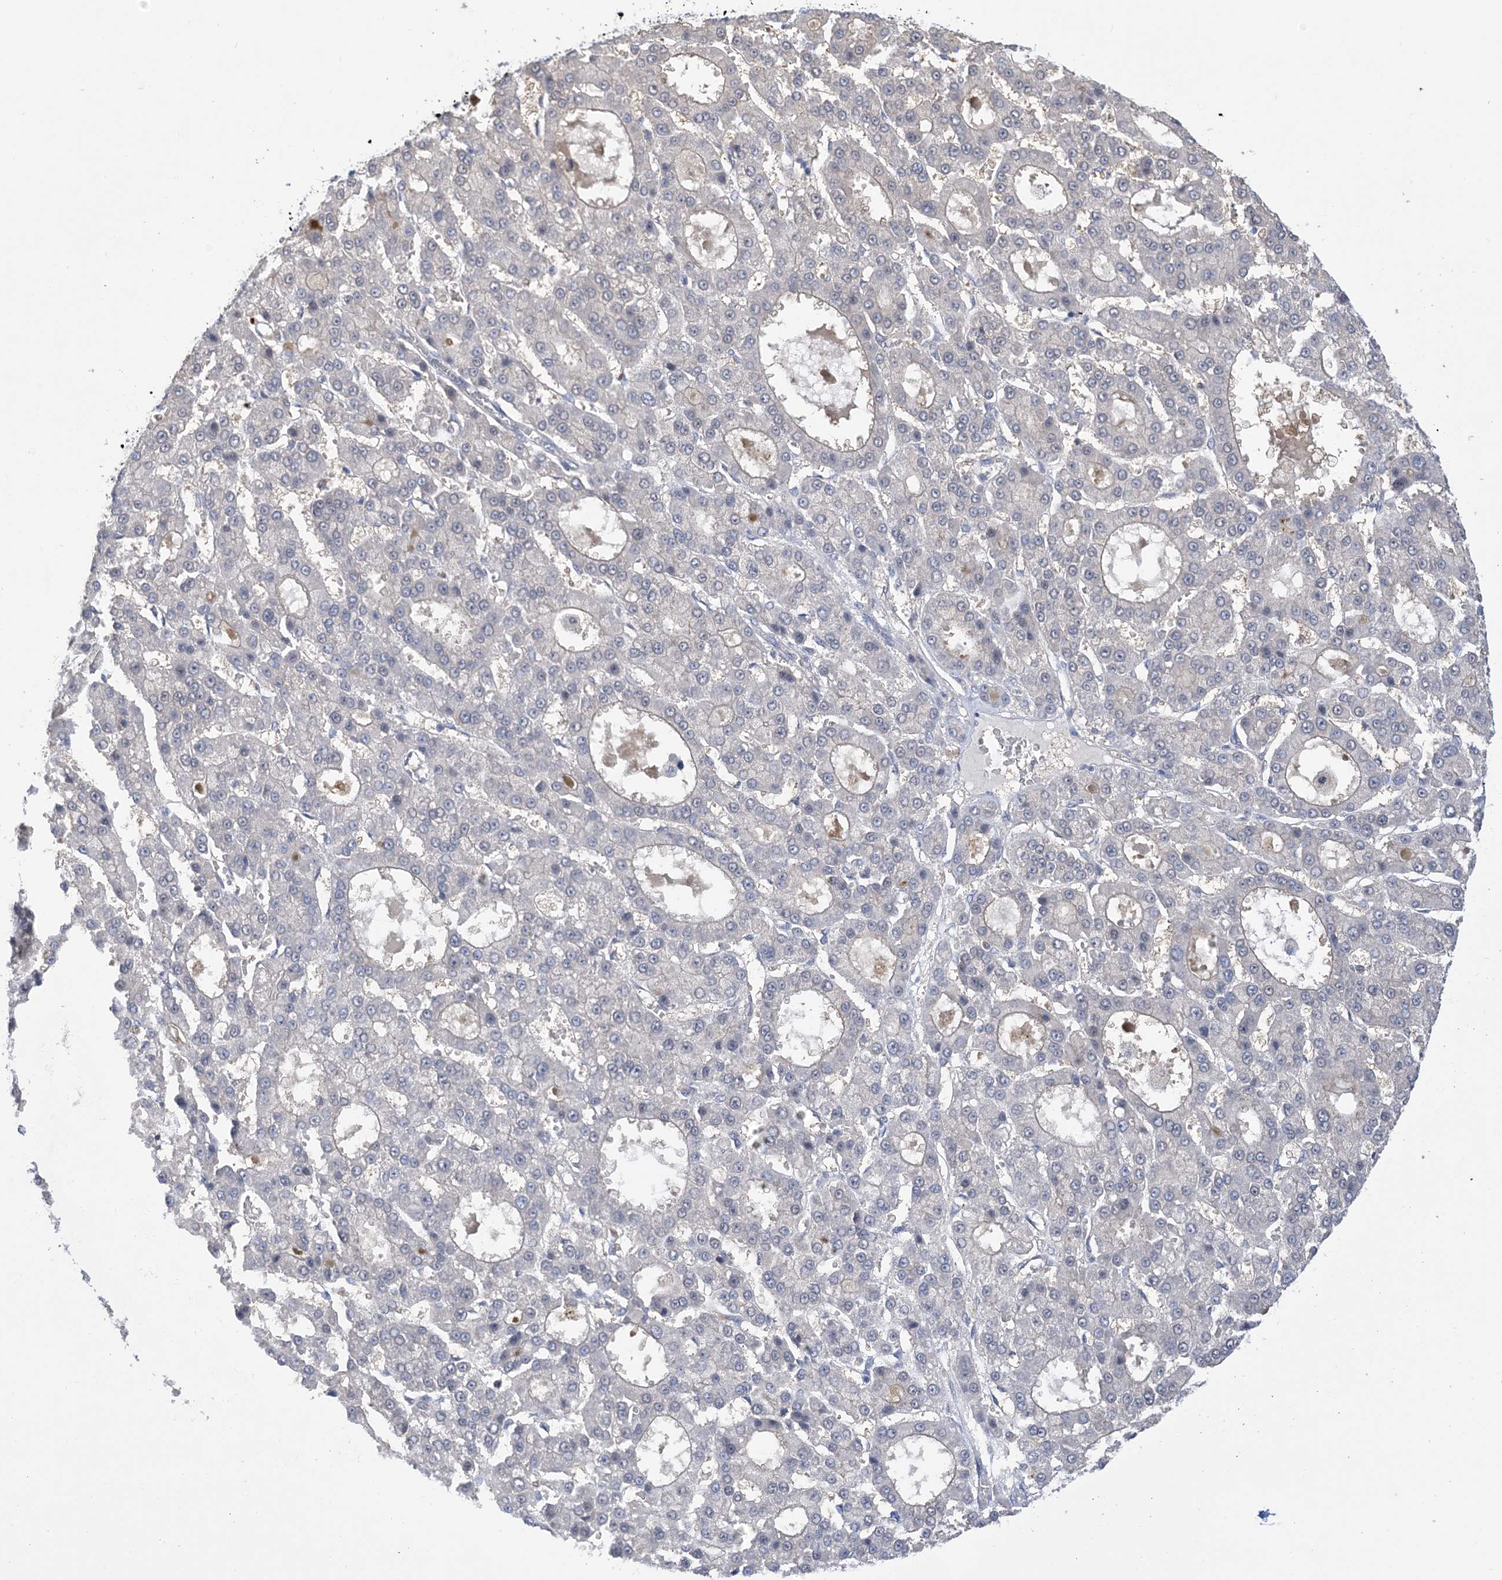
{"staining": {"intensity": "negative", "quantity": "none", "location": "none"}, "tissue": "liver cancer", "cell_type": "Tumor cells", "image_type": "cancer", "snomed": [{"axis": "morphology", "description": "Carcinoma, Hepatocellular, NOS"}, {"axis": "topography", "description": "Liver"}], "caption": "DAB (3,3'-diaminobenzidine) immunohistochemical staining of liver cancer (hepatocellular carcinoma) displays no significant staining in tumor cells.", "gene": "TTYH1", "patient": {"sex": "male", "age": 70}}